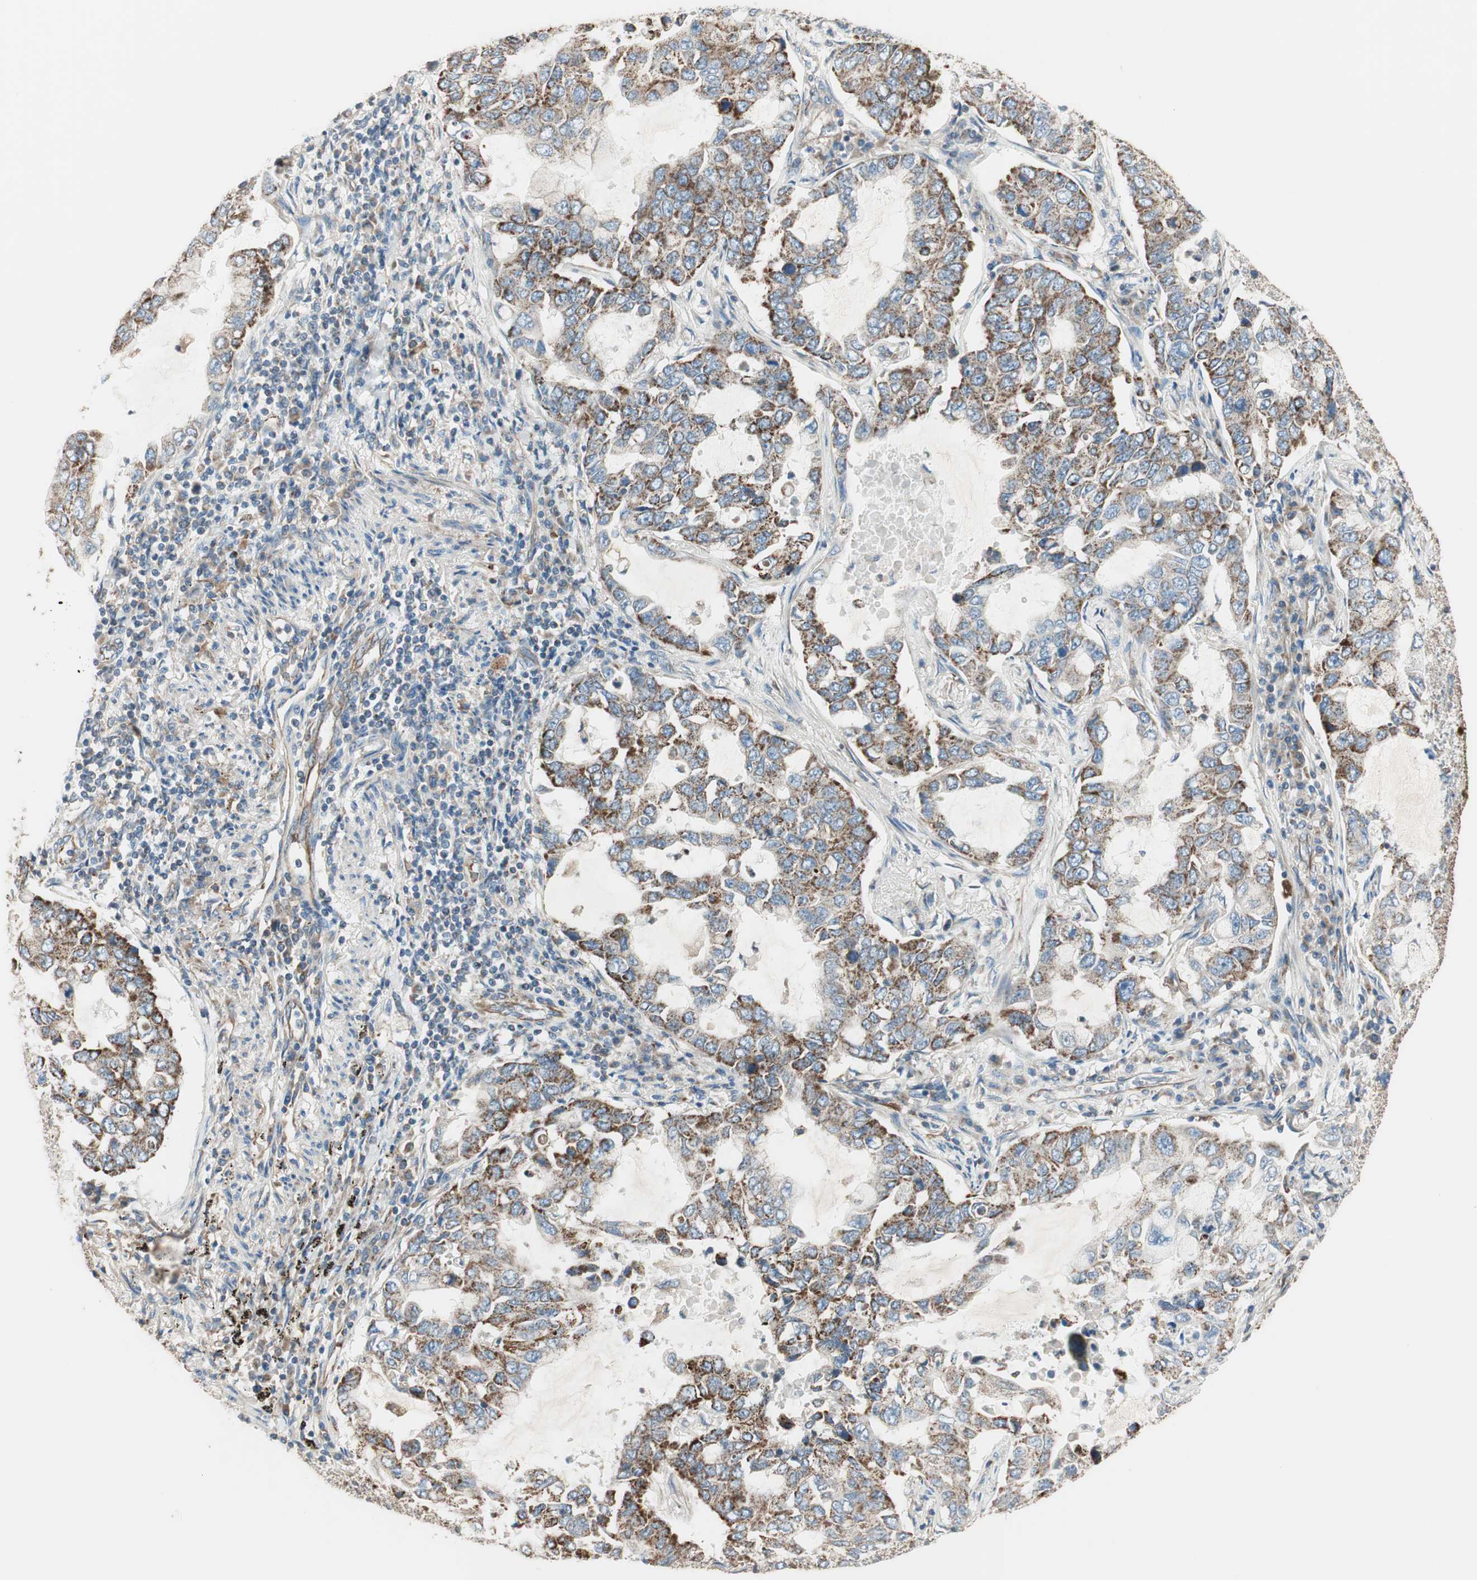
{"staining": {"intensity": "moderate", "quantity": "25%-75%", "location": "cytoplasmic/membranous"}, "tissue": "lung cancer", "cell_type": "Tumor cells", "image_type": "cancer", "snomed": [{"axis": "morphology", "description": "Adenocarcinoma, NOS"}, {"axis": "topography", "description": "Lung"}], "caption": "Tumor cells reveal moderate cytoplasmic/membranous positivity in approximately 25%-75% of cells in adenocarcinoma (lung). The staining is performed using DAB brown chromogen to label protein expression. The nuclei are counter-stained blue using hematoxylin.", "gene": "SRCIN1", "patient": {"sex": "male", "age": 64}}